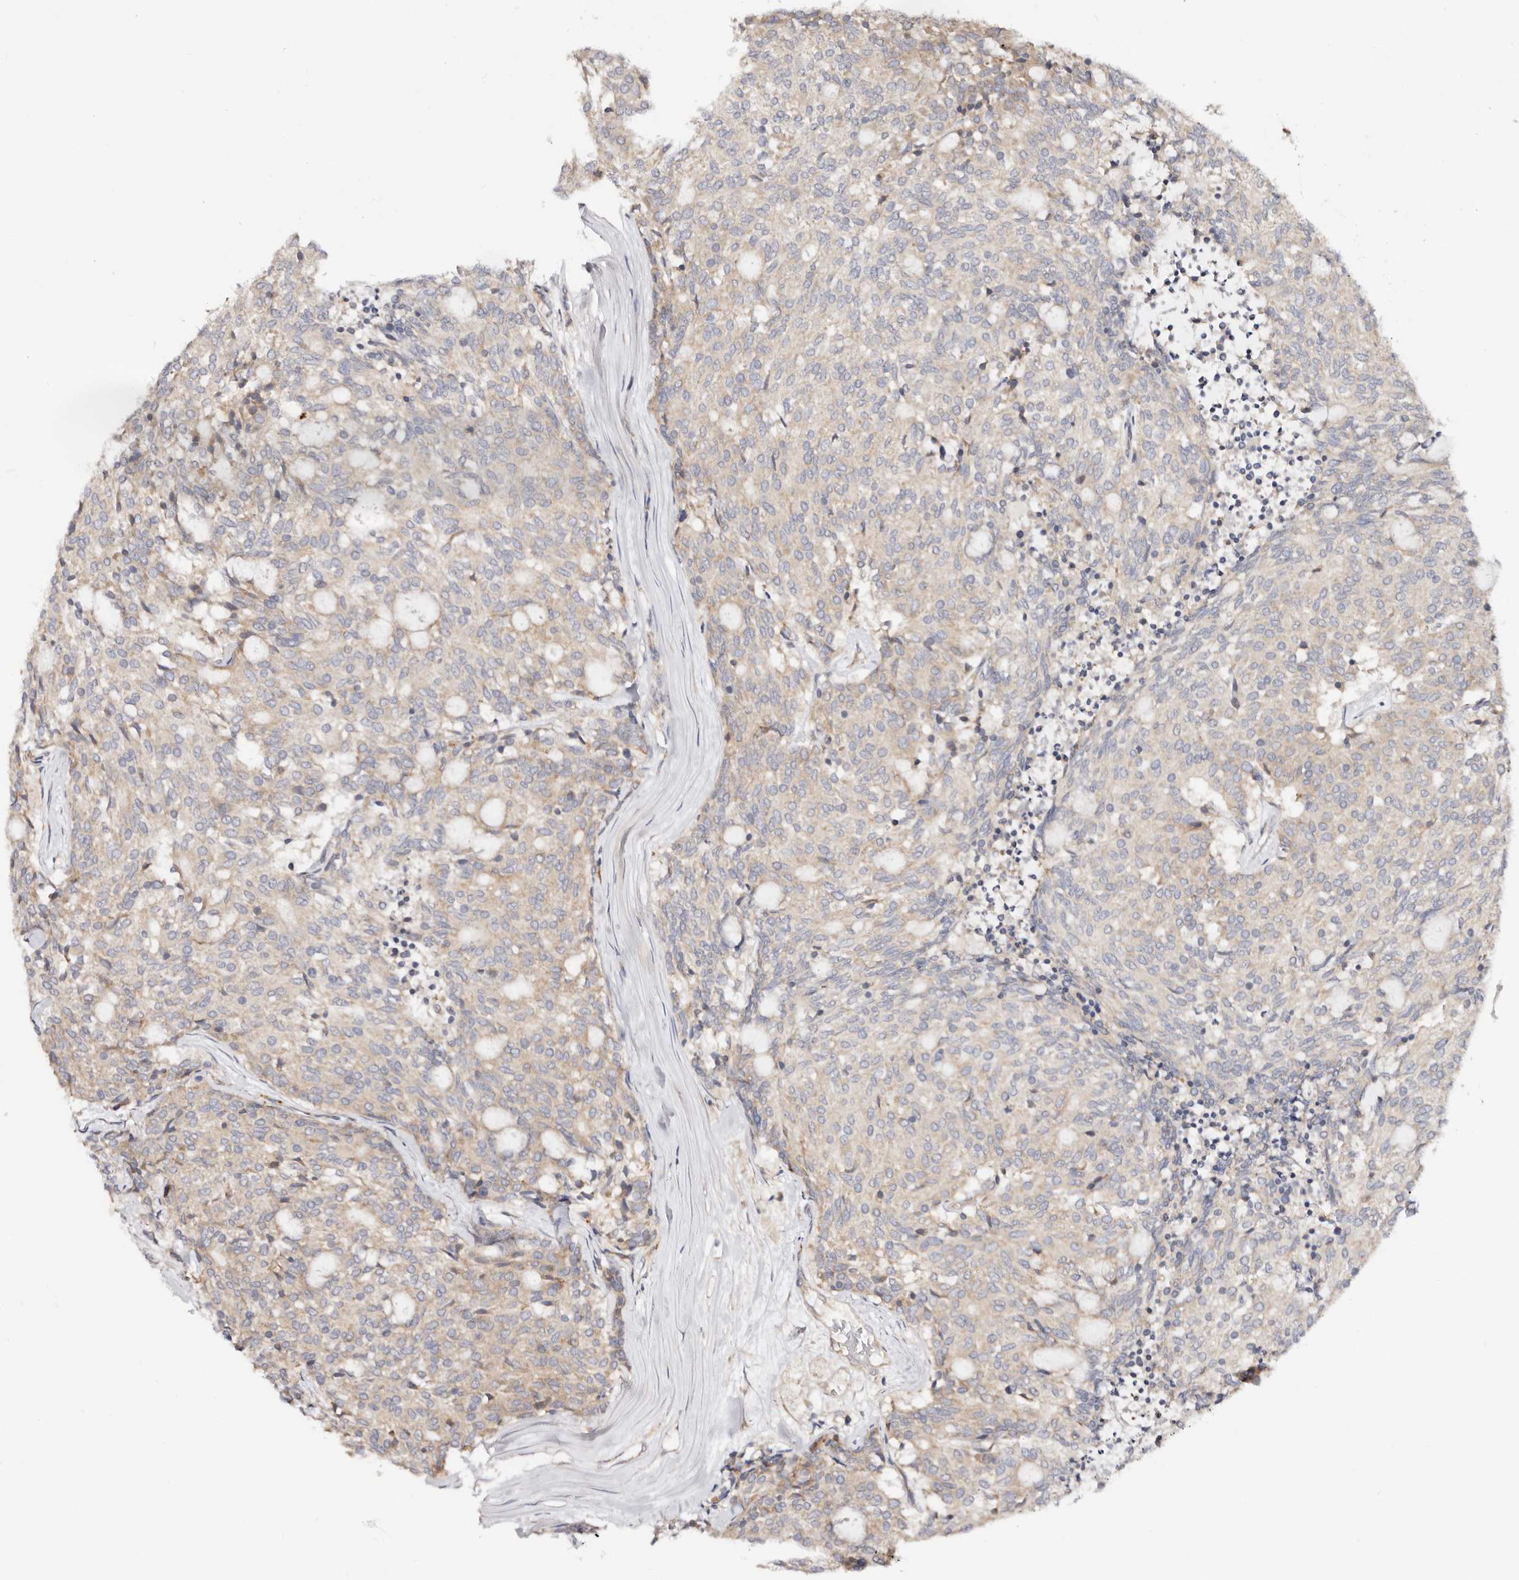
{"staining": {"intensity": "weak", "quantity": "<25%", "location": "cytoplasmic/membranous"}, "tissue": "carcinoid", "cell_type": "Tumor cells", "image_type": "cancer", "snomed": [{"axis": "morphology", "description": "Carcinoid, malignant, NOS"}, {"axis": "topography", "description": "Pancreas"}], "caption": "High power microscopy histopathology image of an immunohistochemistry (IHC) histopathology image of carcinoid (malignant), revealing no significant staining in tumor cells.", "gene": "GNA13", "patient": {"sex": "female", "age": 54}}